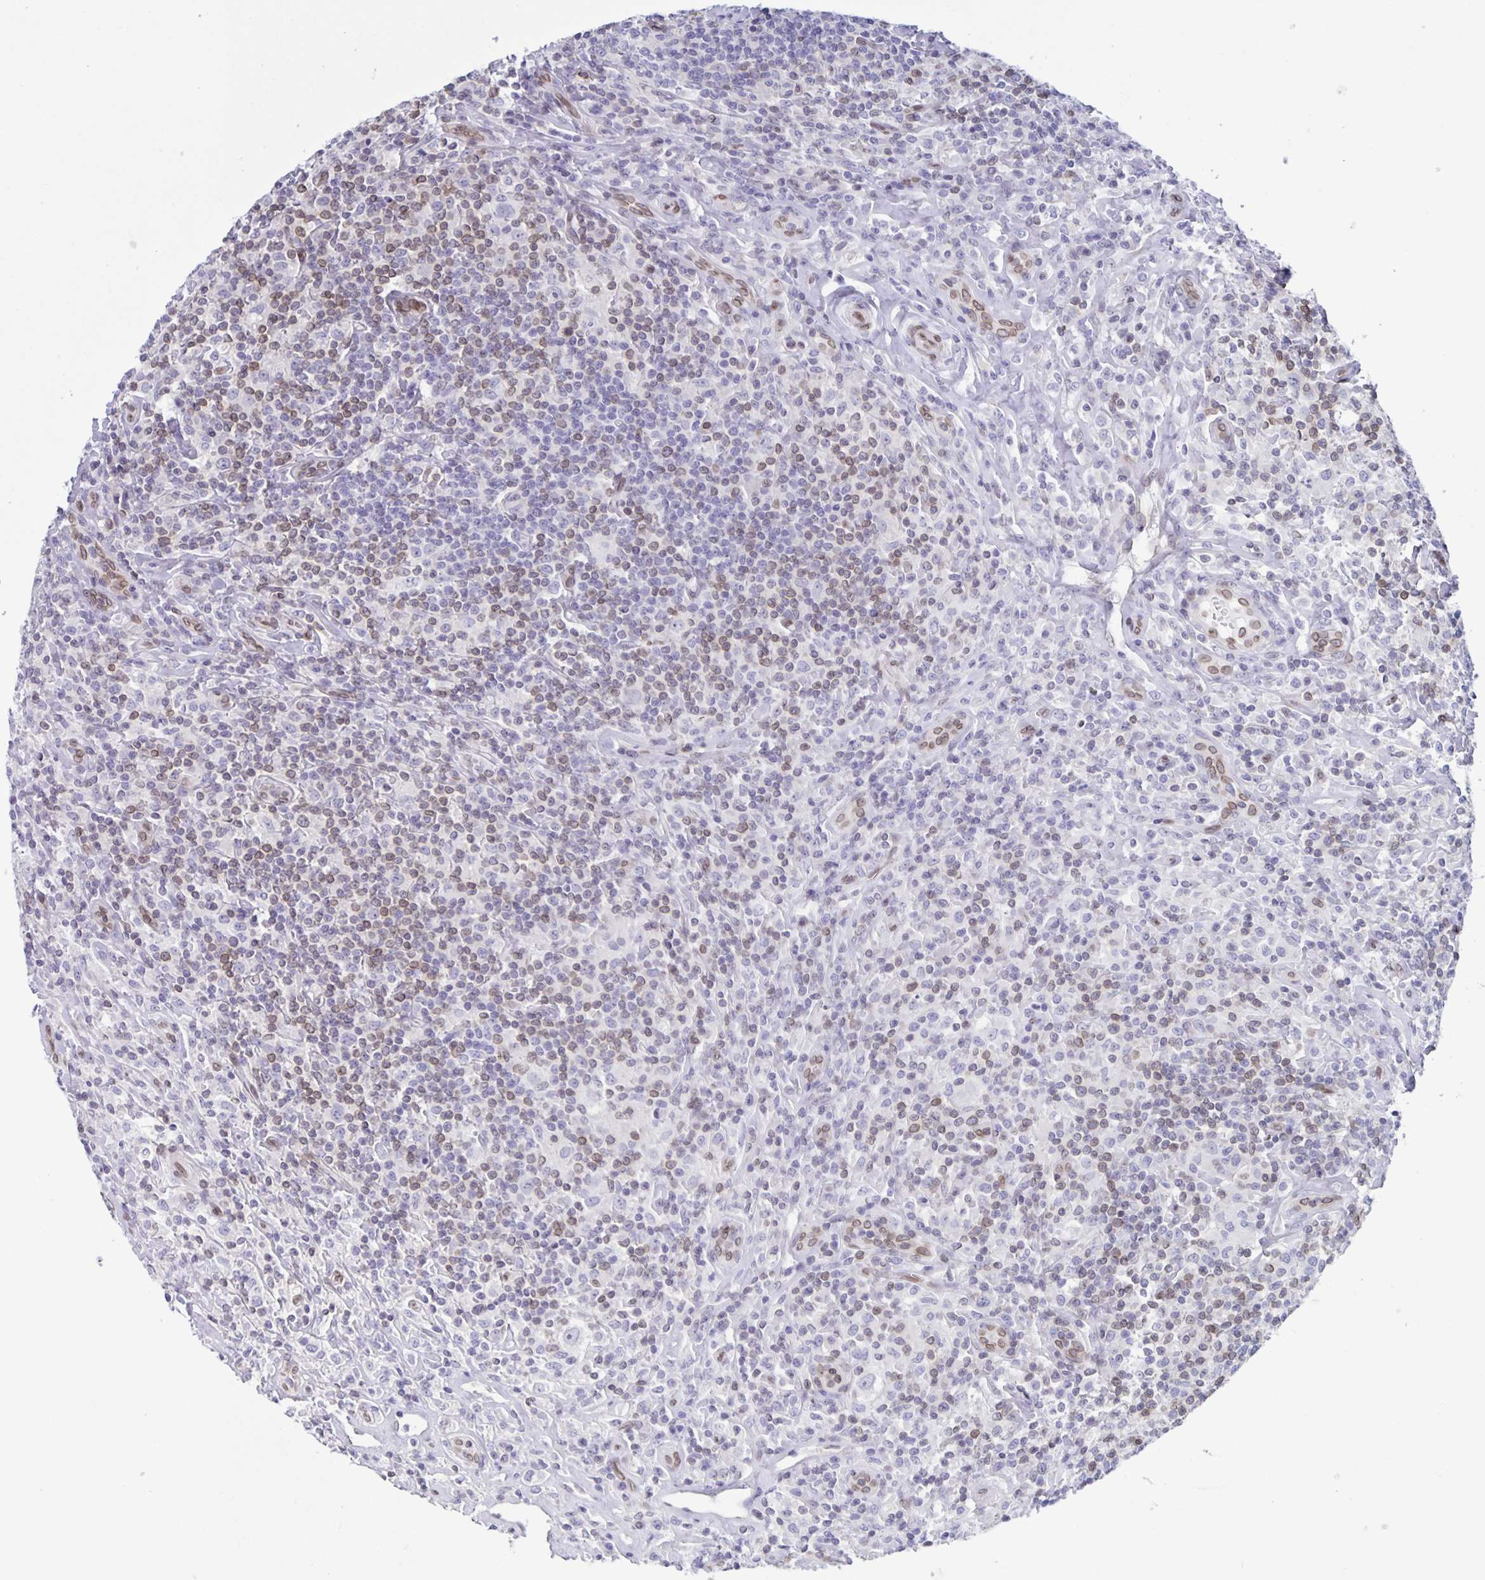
{"staining": {"intensity": "negative", "quantity": "none", "location": "none"}, "tissue": "lymphoma", "cell_type": "Tumor cells", "image_type": "cancer", "snomed": [{"axis": "morphology", "description": "Hodgkin's disease, NOS"}, {"axis": "morphology", "description": "Hodgkin's lymphoma, nodular sclerosis"}, {"axis": "topography", "description": "Lymph node"}], "caption": "This is a histopathology image of immunohistochemistry (IHC) staining of Hodgkin's disease, which shows no staining in tumor cells. (Stains: DAB (3,3'-diaminobenzidine) IHC with hematoxylin counter stain, Microscopy: brightfield microscopy at high magnification).", "gene": "SYNE2", "patient": {"sex": "female", "age": 10}}